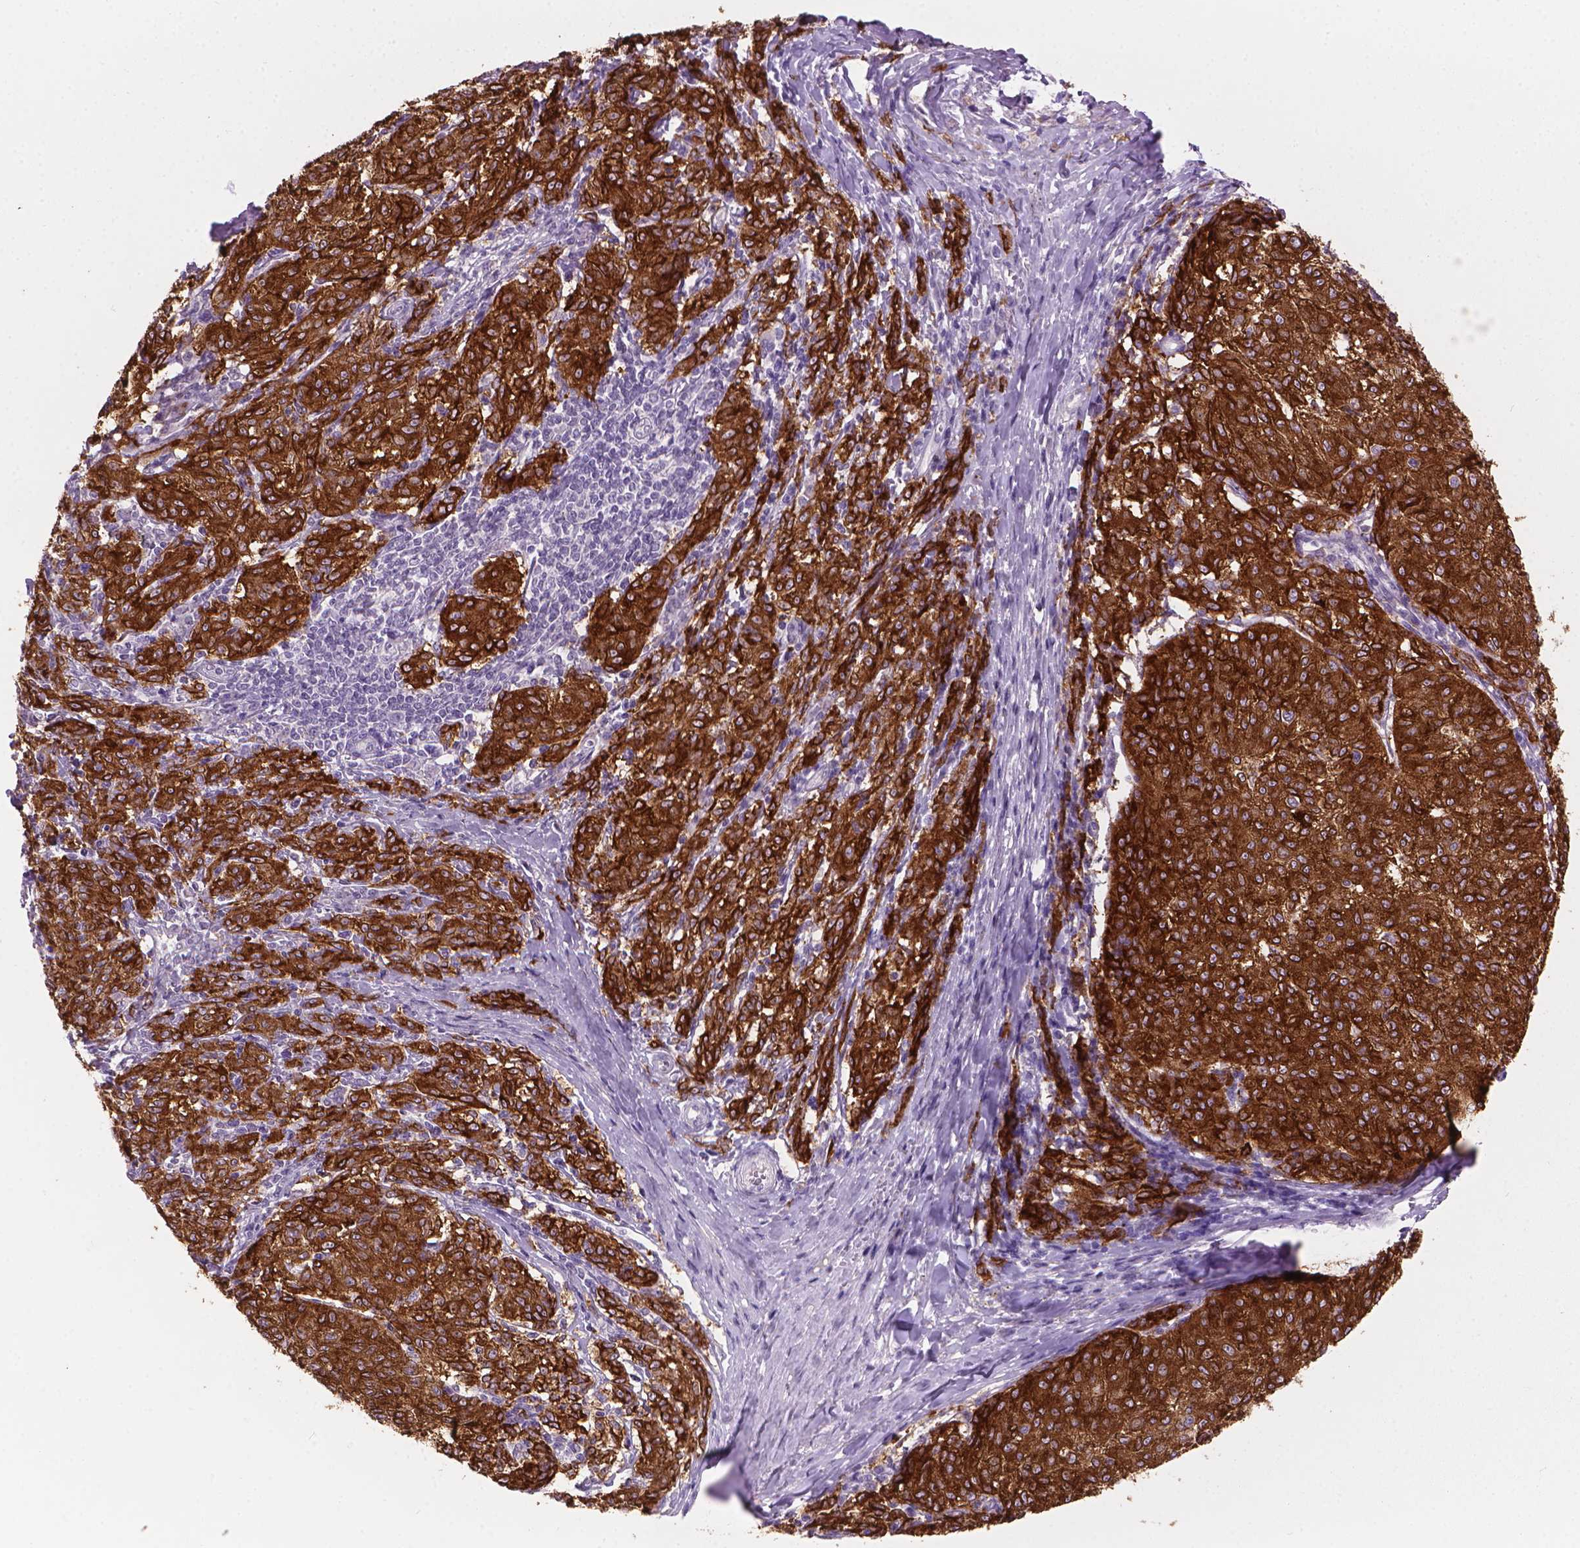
{"staining": {"intensity": "strong", "quantity": ">75%", "location": "cytoplasmic/membranous"}, "tissue": "melanoma", "cell_type": "Tumor cells", "image_type": "cancer", "snomed": [{"axis": "morphology", "description": "Malignant melanoma, NOS"}, {"axis": "topography", "description": "Skin"}], "caption": "Human malignant melanoma stained with a brown dye displays strong cytoplasmic/membranous positive staining in approximately >75% of tumor cells.", "gene": "MLANA", "patient": {"sex": "female", "age": 72}}